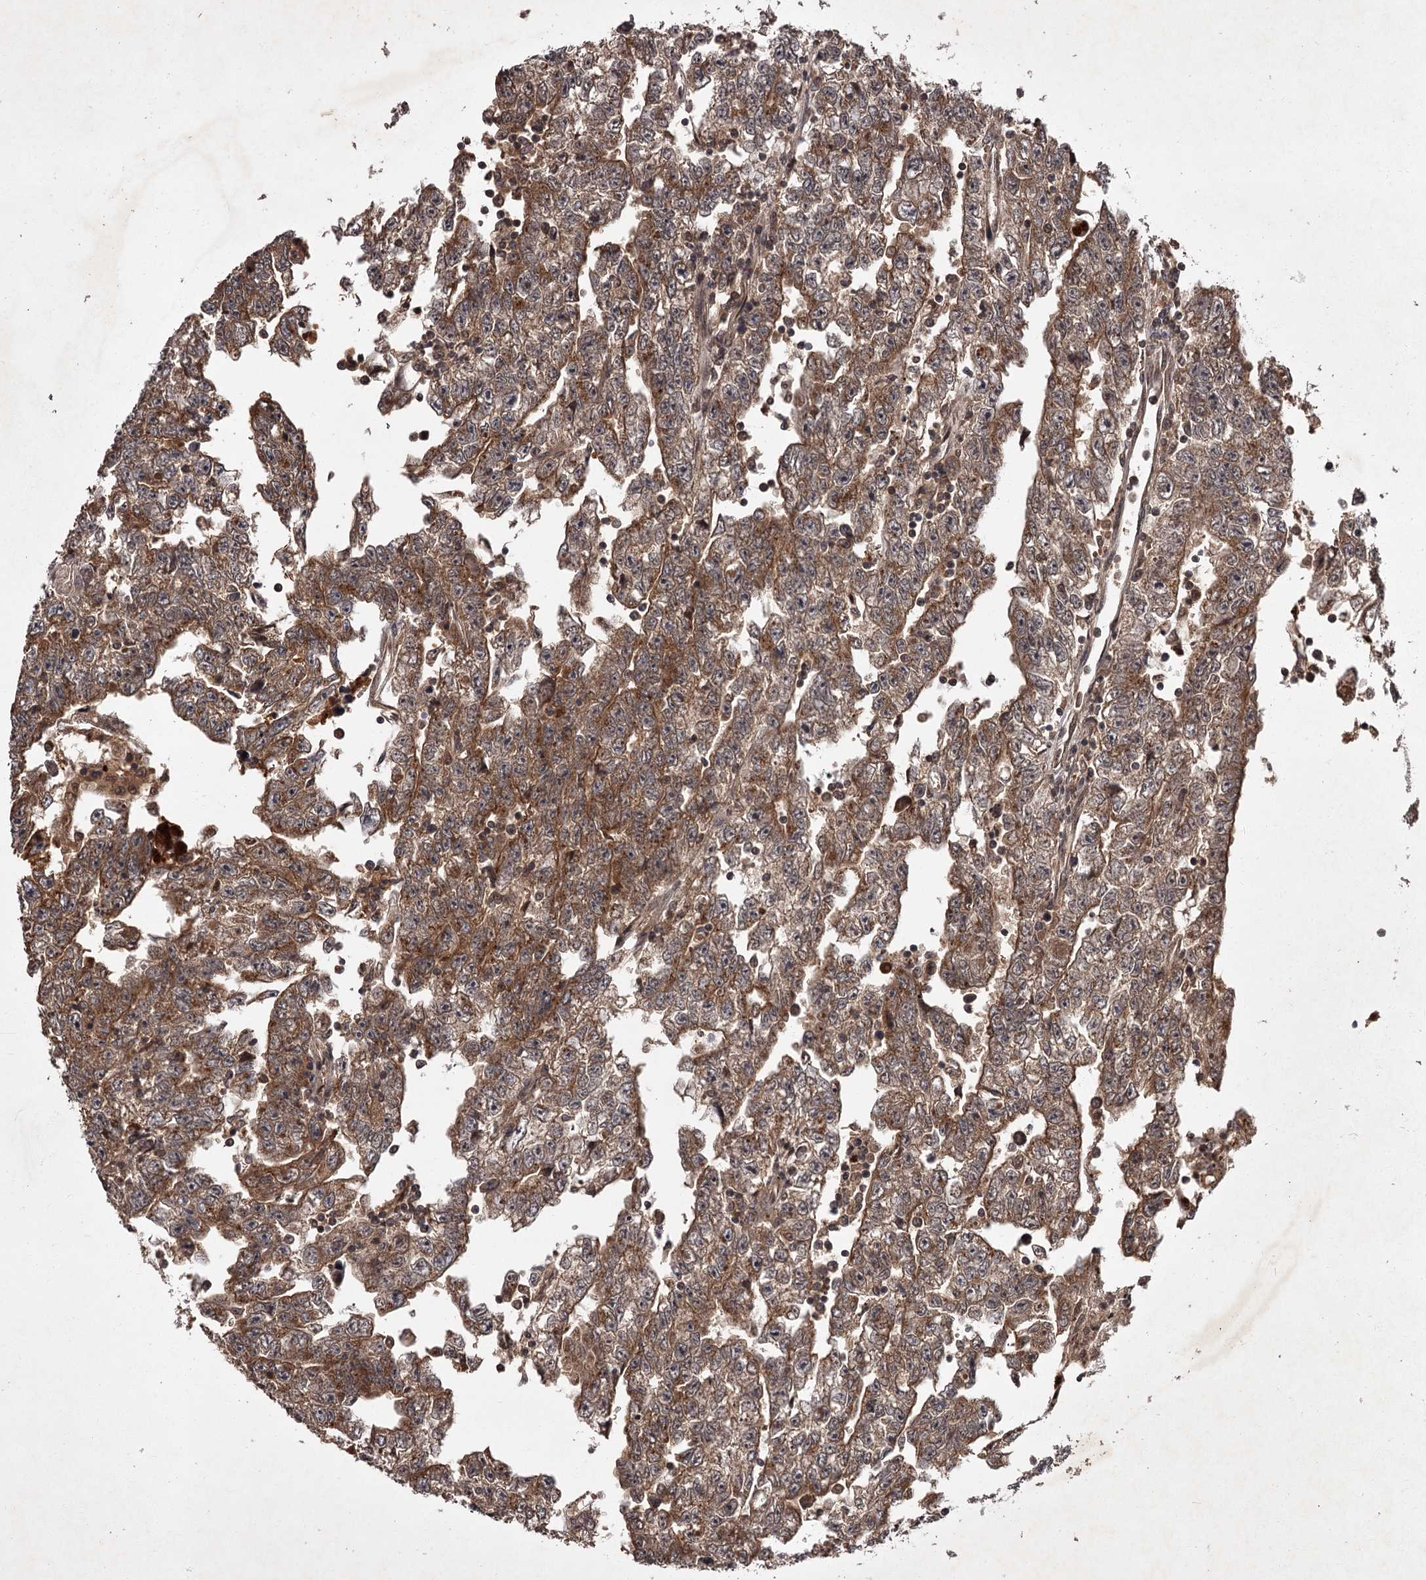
{"staining": {"intensity": "strong", "quantity": "25%-75%", "location": "cytoplasmic/membranous"}, "tissue": "testis cancer", "cell_type": "Tumor cells", "image_type": "cancer", "snomed": [{"axis": "morphology", "description": "Carcinoma, Embryonal, NOS"}, {"axis": "topography", "description": "Testis"}], "caption": "There is high levels of strong cytoplasmic/membranous positivity in tumor cells of embryonal carcinoma (testis), as demonstrated by immunohistochemical staining (brown color).", "gene": "TBC1D23", "patient": {"sex": "male", "age": 25}}